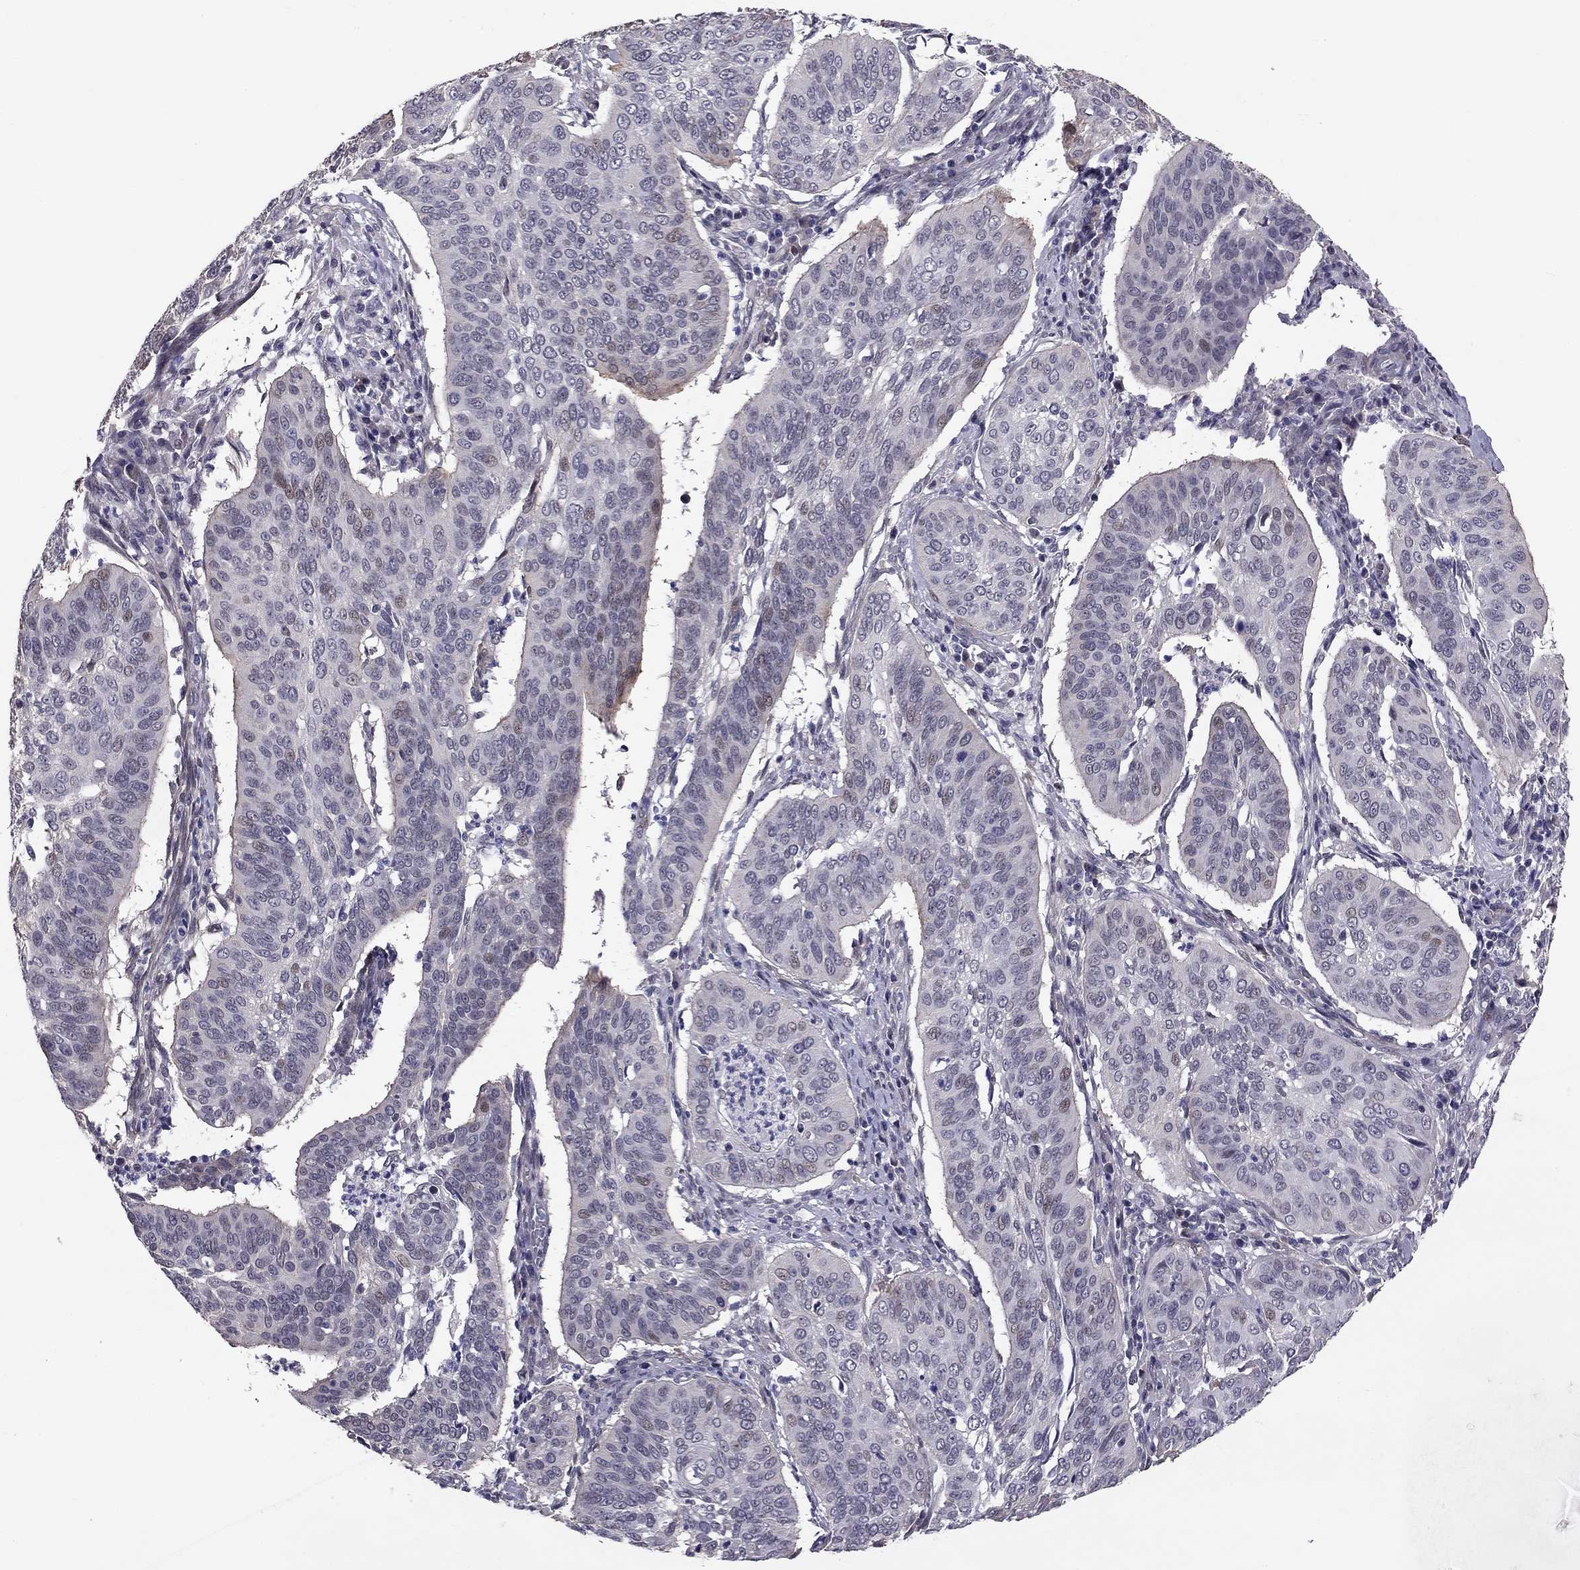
{"staining": {"intensity": "negative", "quantity": "none", "location": "none"}, "tissue": "cervical cancer", "cell_type": "Tumor cells", "image_type": "cancer", "snomed": [{"axis": "morphology", "description": "Normal tissue, NOS"}, {"axis": "morphology", "description": "Squamous cell carcinoma, NOS"}, {"axis": "topography", "description": "Cervix"}], "caption": "IHC of human cervical squamous cell carcinoma displays no staining in tumor cells. Brightfield microscopy of immunohistochemistry stained with DAB (3,3'-diaminobenzidine) (brown) and hematoxylin (blue), captured at high magnification.", "gene": "GJB4", "patient": {"sex": "female", "age": 39}}